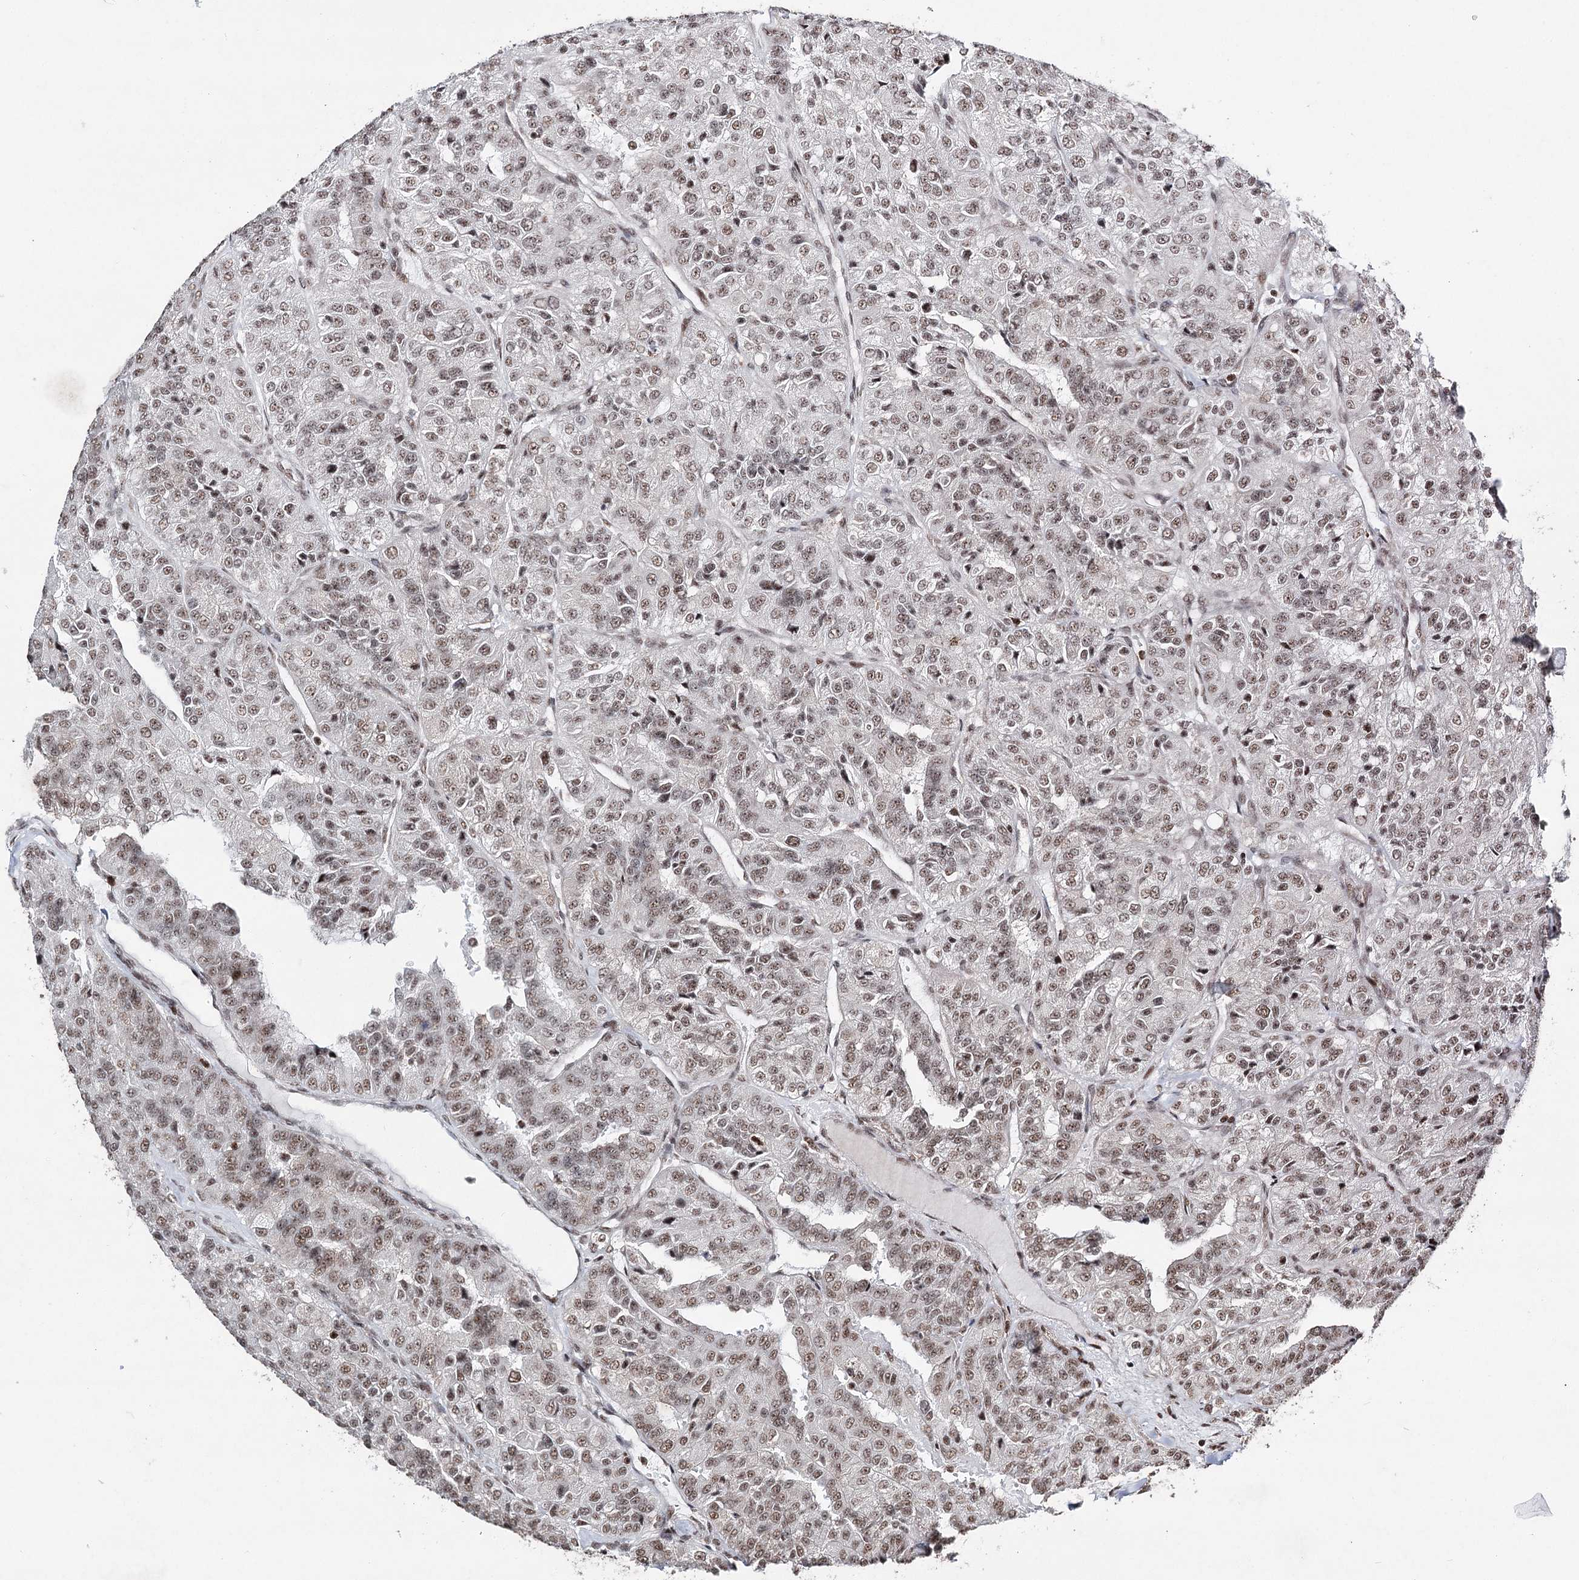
{"staining": {"intensity": "moderate", "quantity": ">75%", "location": "nuclear"}, "tissue": "renal cancer", "cell_type": "Tumor cells", "image_type": "cancer", "snomed": [{"axis": "morphology", "description": "Adenocarcinoma, NOS"}, {"axis": "topography", "description": "Kidney"}], "caption": "Adenocarcinoma (renal) stained with a brown dye shows moderate nuclear positive positivity in about >75% of tumor cells.", "gene": "PDCD4", "patient": {"sex": "female", "age": 63}}